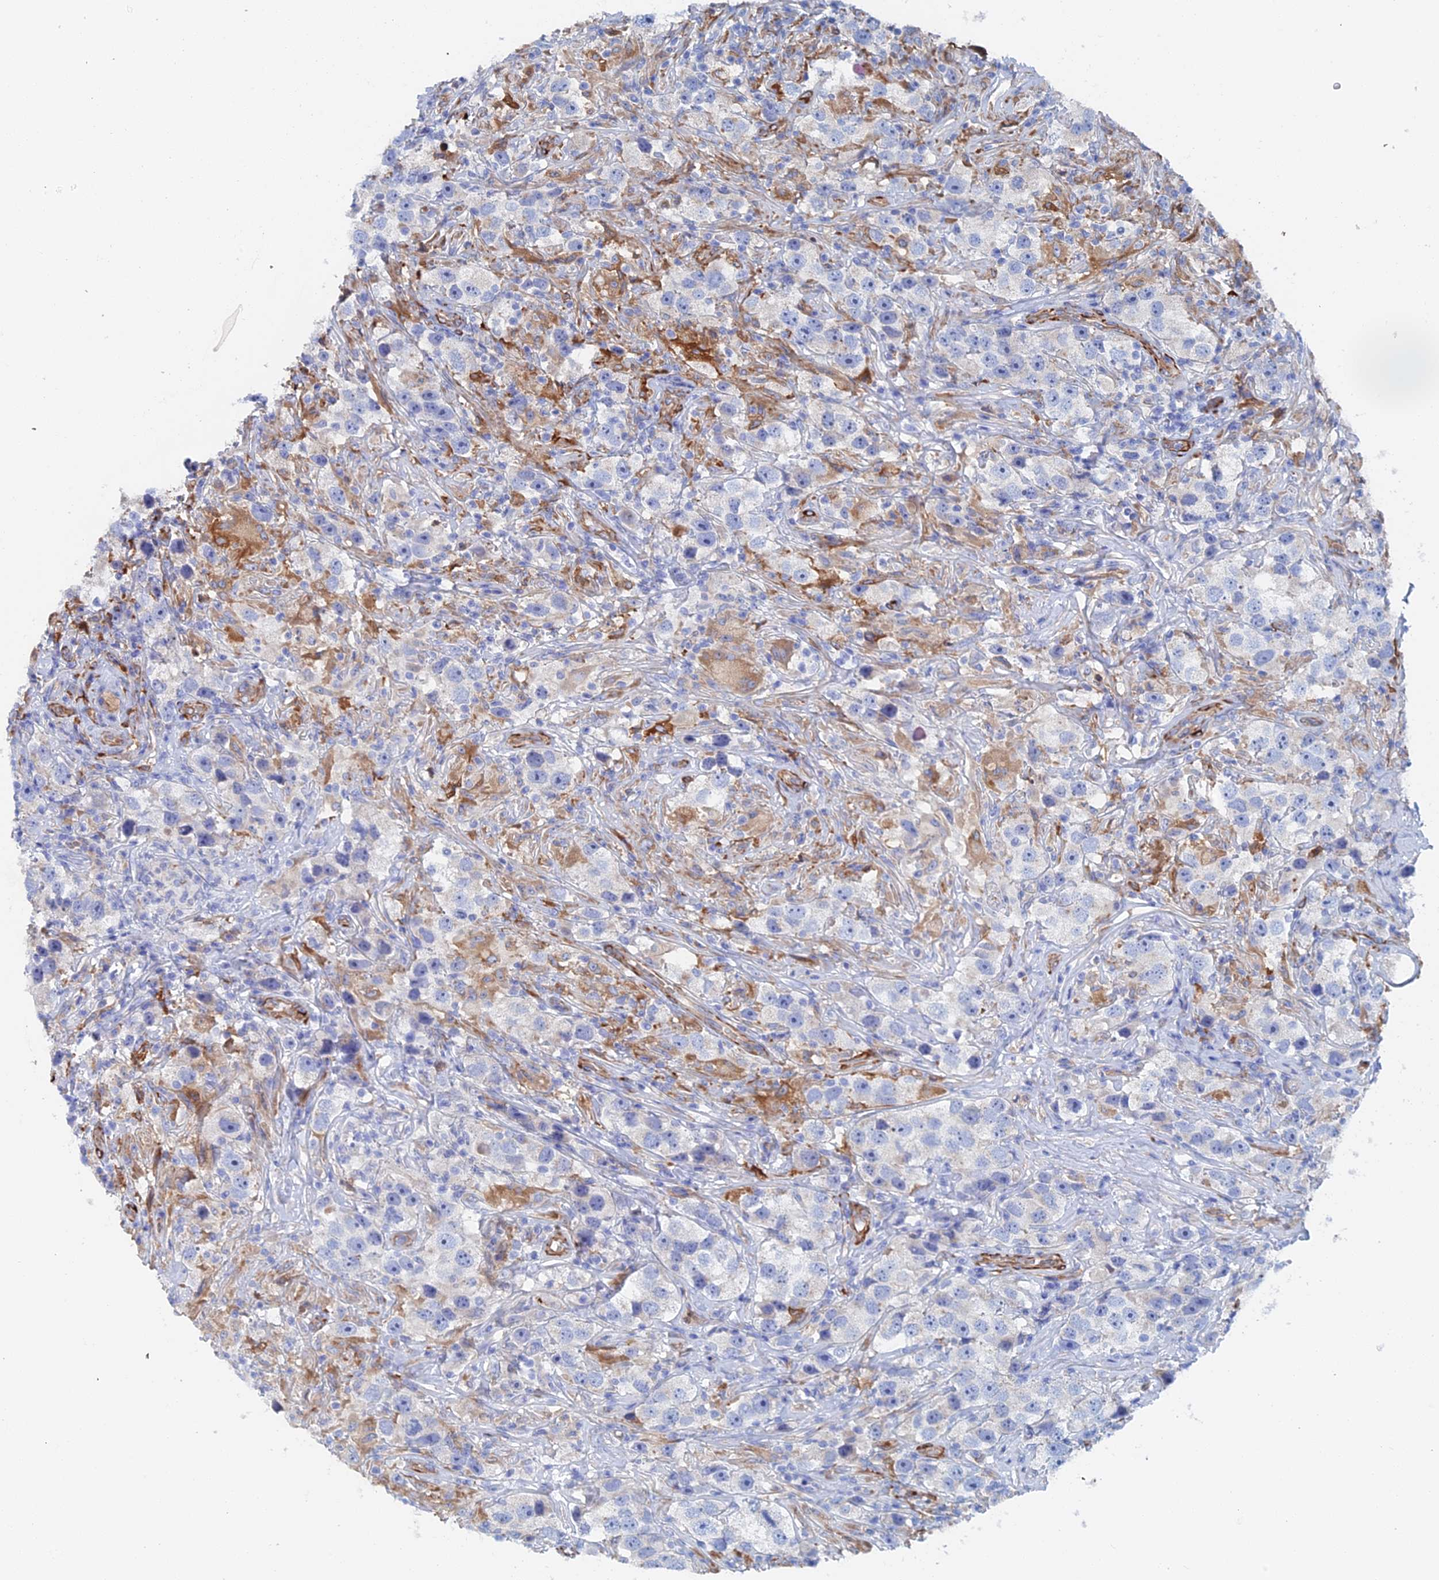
{"staining": {"intensity": "negative", "quantity": "none", "location": "none"}, "tissue": "testis cancer", "cell_type": "Tumor cells", "image_type": "cancer", "snomed": [{"axis": "morphology", "description": "Seminoma, NOS"}, {"axis": "topography", "description": "Testis"}], "caption": "DAB (3,3'-diaminobenzidine) immunohistochemical staining of human testis cancer exhibits no significant expression in tumor cells. Nuclei are stained in blue.", "gene": "COG7", "patient": {"sex": "male", "age": 49}}